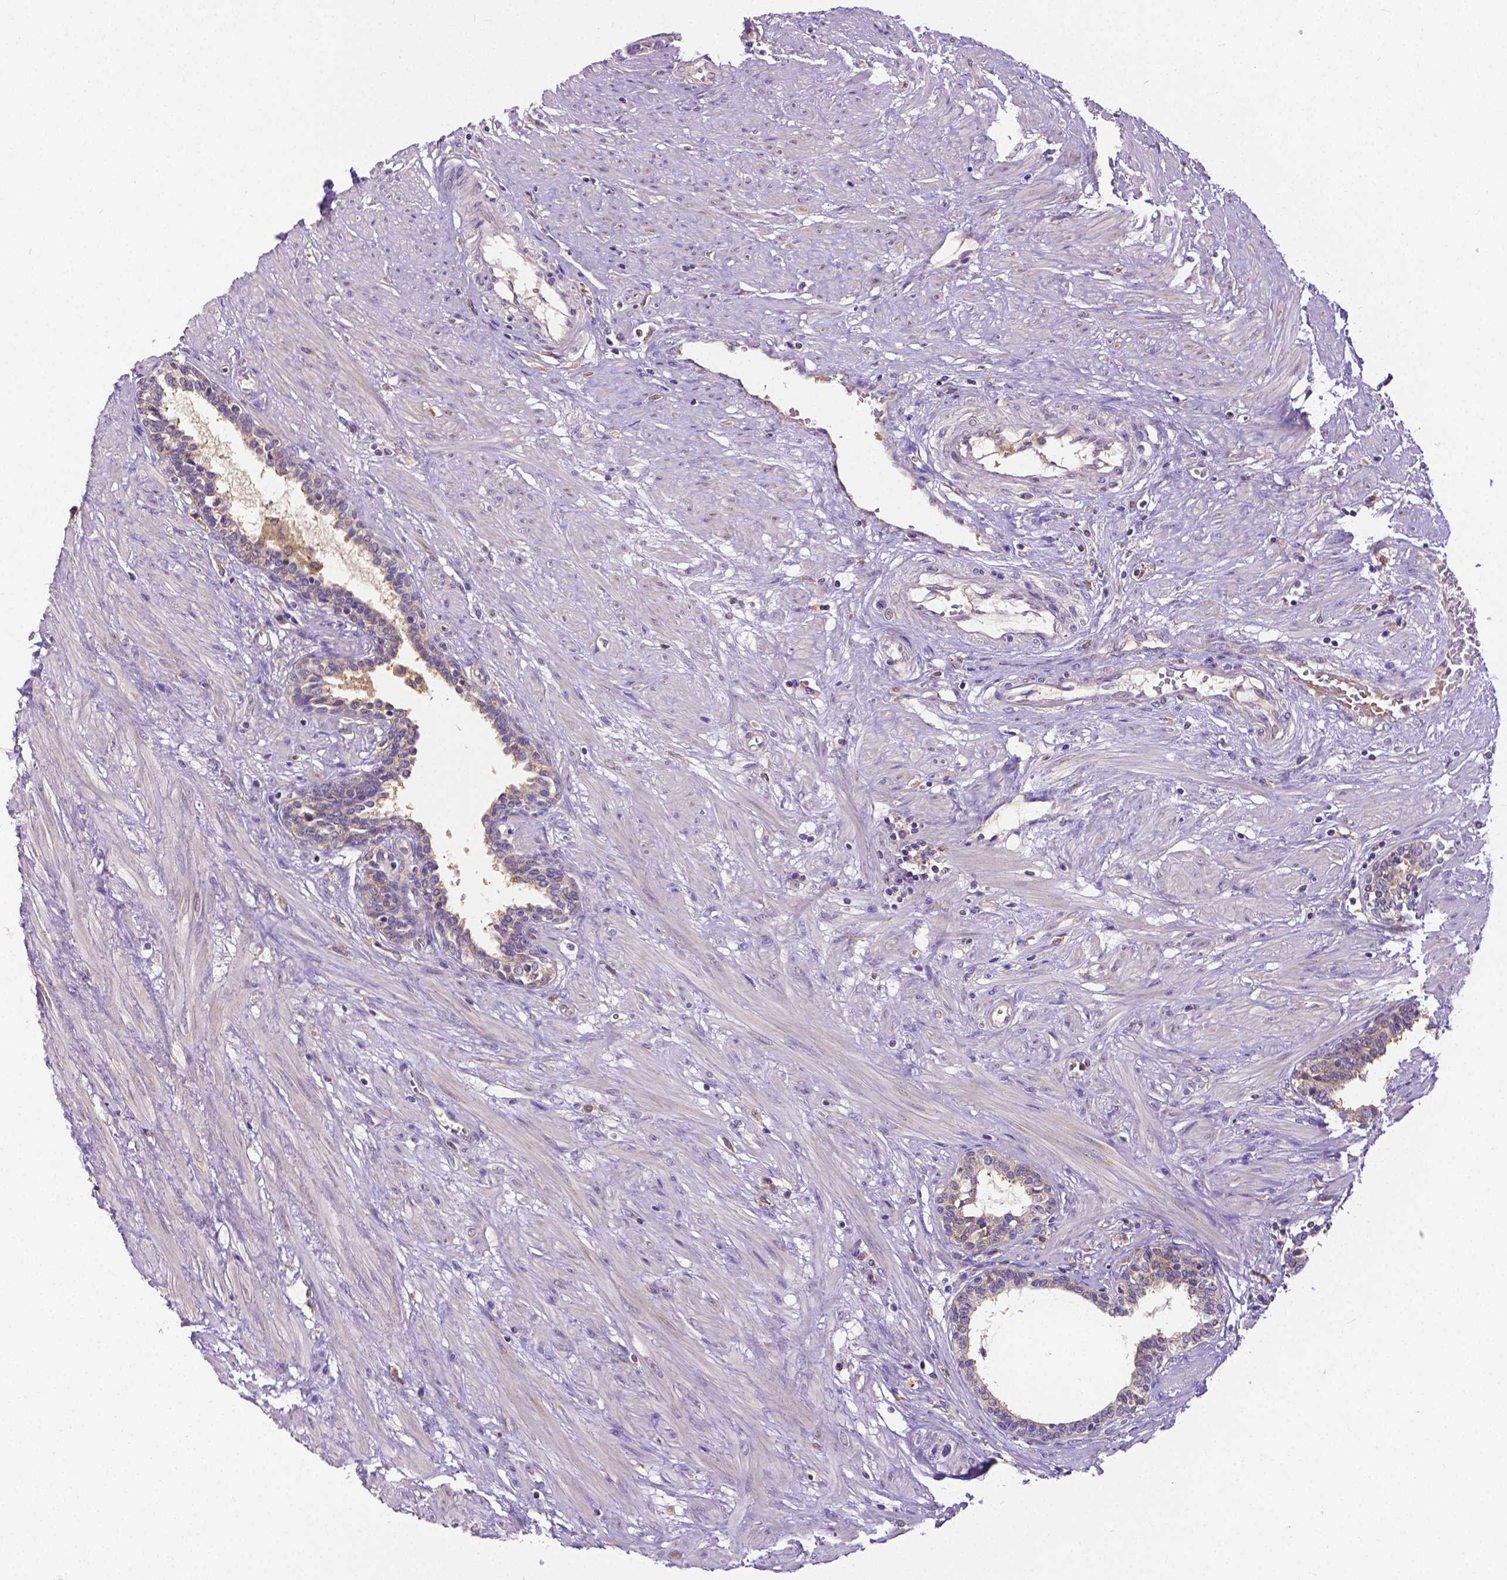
{"staining": {"intensity": "weak", "quantity": "<25%", "location": "cytoplasmic/membranous"}, "tissue": "prostate", "cell_type": "Glandular cells", "image_type": "normal", "snomed": [{"axis": "morphology", "description": "Normal tissue, NOS"}, {"axis": "topography", "description": "Prostate"}], "caption": "Normal prostate was stained to show a protein in brown. There is no significant expression in glandular cells. (Stains: DAB immunohistochemistry (IHC) with hematoxylin counter stain, Microscopy: brightfield microscopy at high magnification).", "gene": "DICER1", "patient": {"sex": "male", "age": 55}}